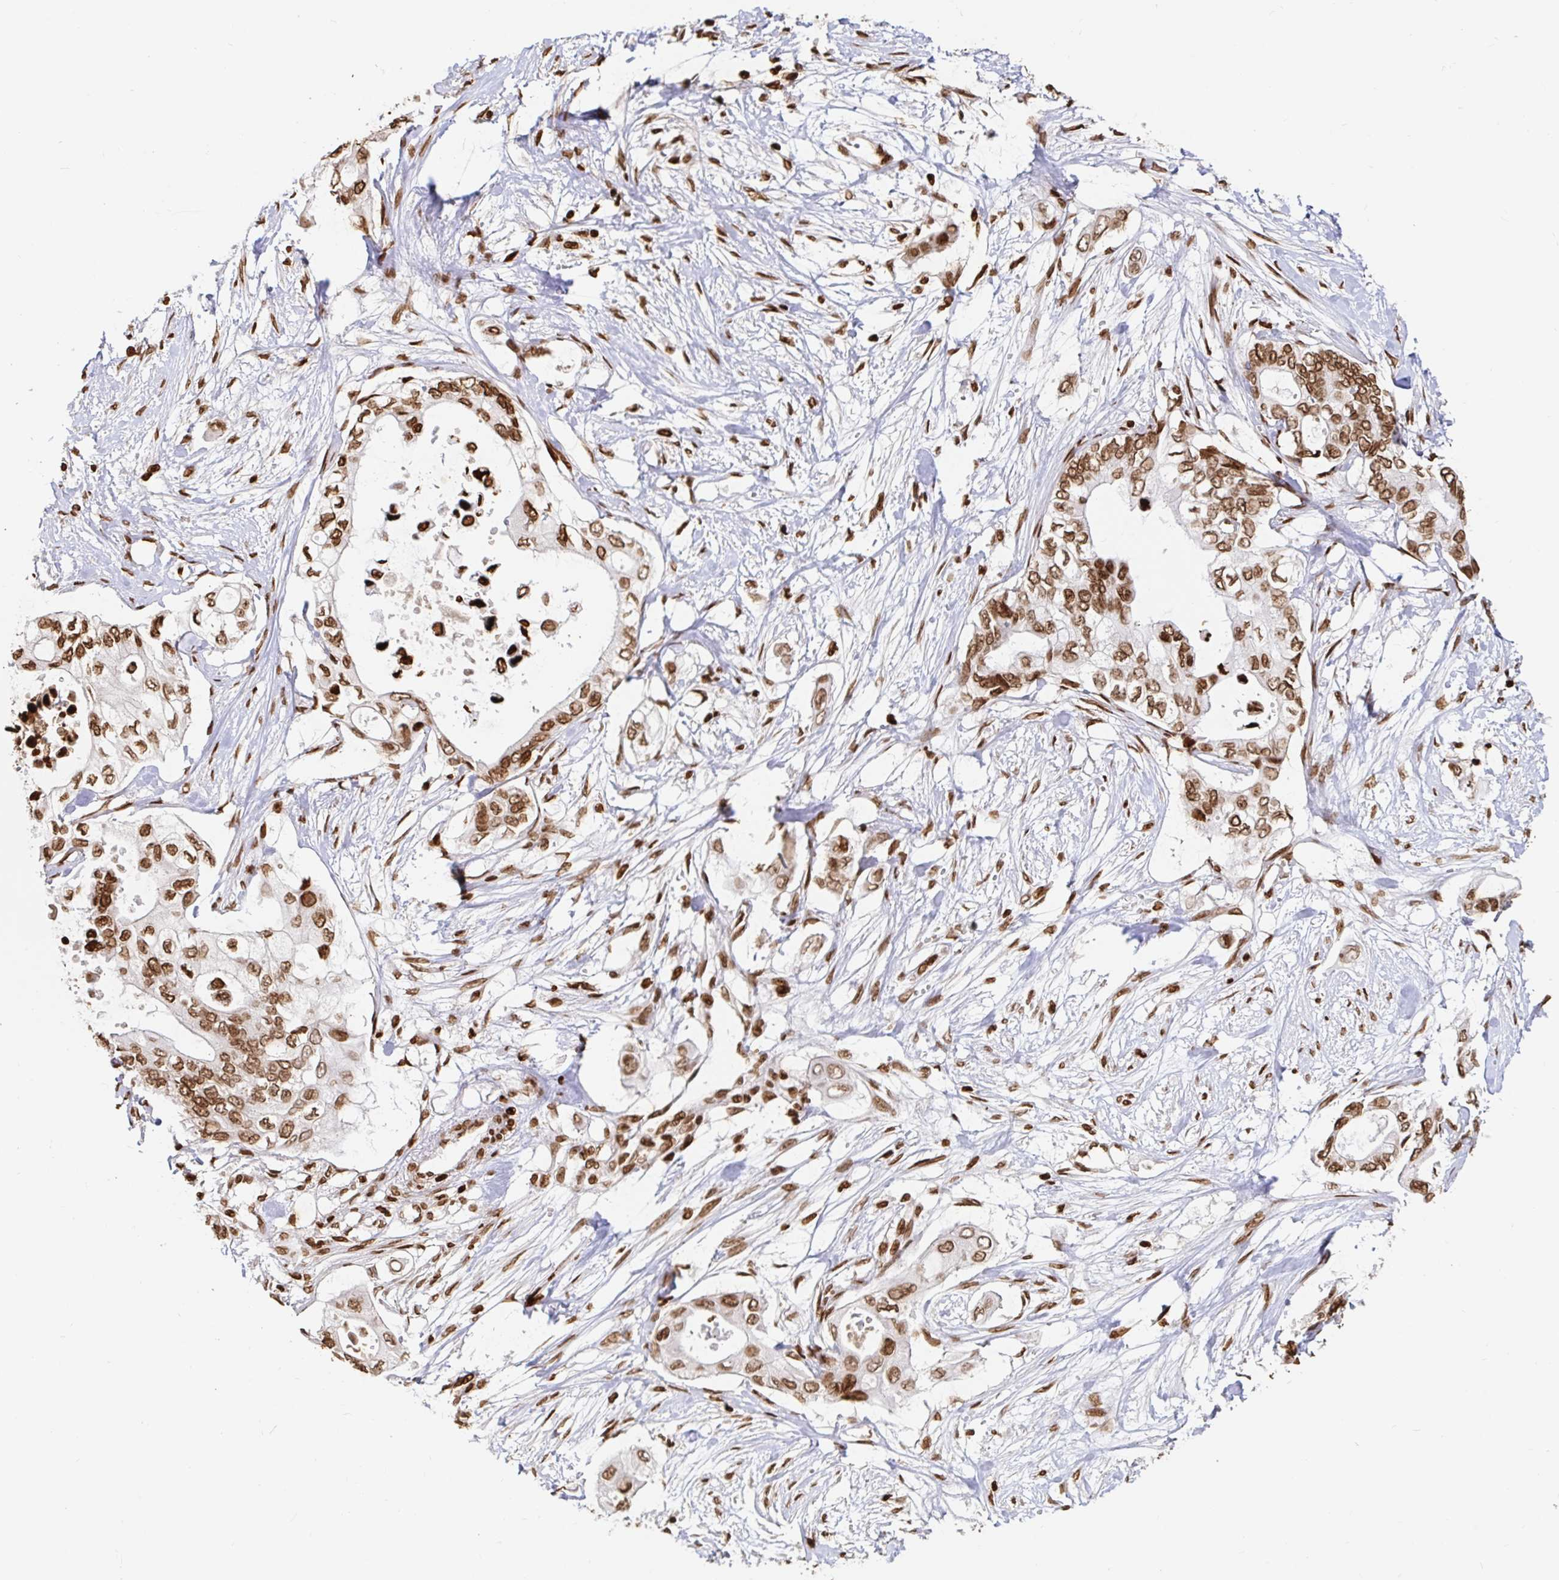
{"staining": {"intensity": "moderate", "quantity": ">75%", "location": "nuclear"}, "tissue": "pancreatic cancer", "cell_type": "Tumor cells", "image_type": "cancer", "snomed": [{"axis": "morphology", "description": "Adenocarcinoma, NOS"}, {"axis": "topography", "description": "Pancreas"}], "caption": "Immunohistochemical staining of human pancreatic adenocarcinoma displays medium levels of moderate nuclear expression in about >75% of tumor cells.", "gene": "H2BC5", "patient": {"sex": "female", "age": 63}}